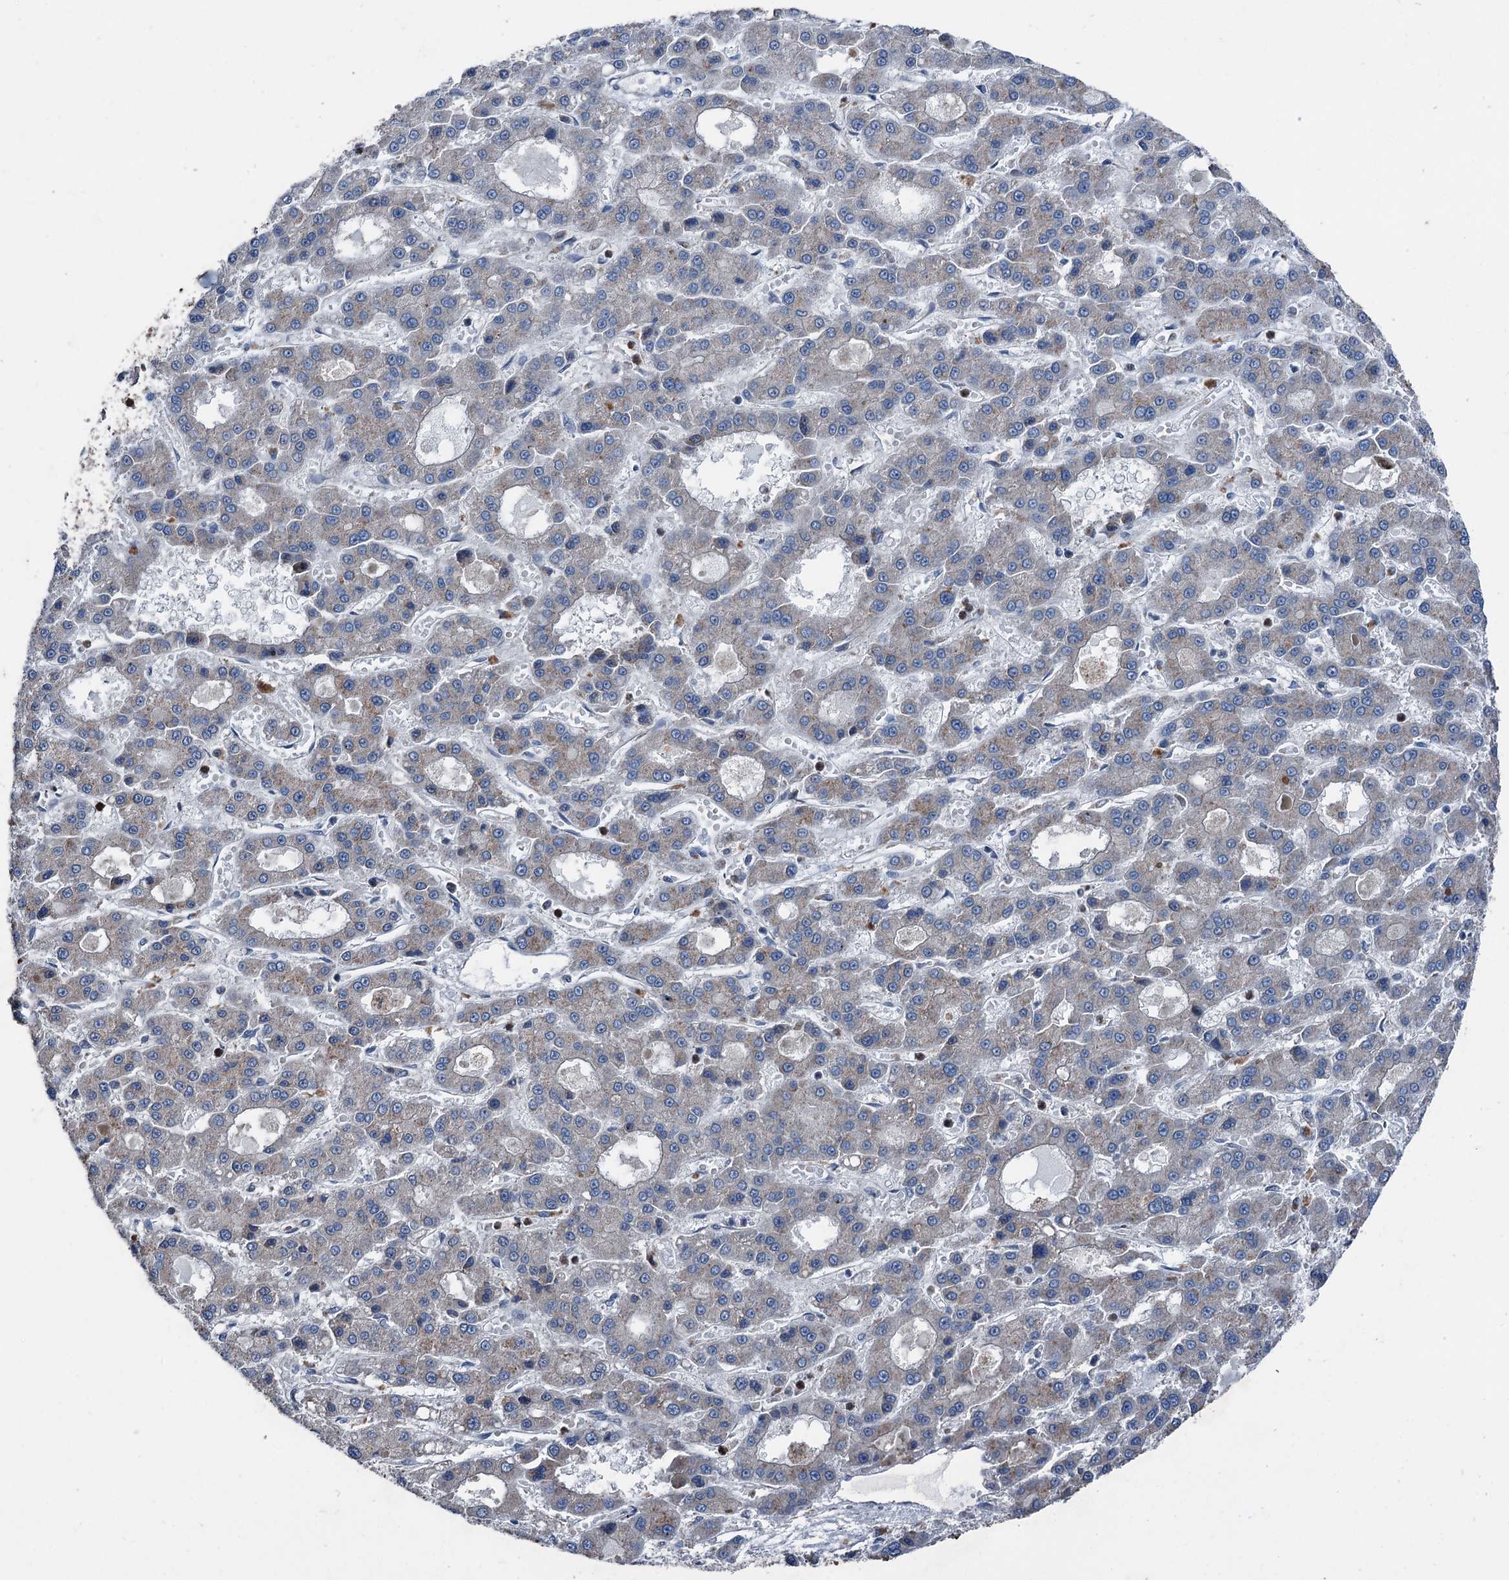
{"staining": {"intensity": "negative", "quantity": "none", "location": "none"}, "tissue": "liver cancer", "cell_type": "Tumor cells", "image_type": "cancer", "snomed": [{"axis": "morphology", "description": "Carcinoma, Hepatocellular, NOS"}, {"axis": "topography", "description": "Liver"}], "caption": "Immunohistochemistry of human liver cancer (hepatocellular carcinoma) displays no staining in tumor cells. The staining was performed using DAB (3,3'-diaminobenzidine) to visualize the protein expression in brown, while the nuclei were stained in blue with hematoxylin (Magnification: 20x).", "gene": "RUFY1", "patient": {"sex": "male", "age": 70}}